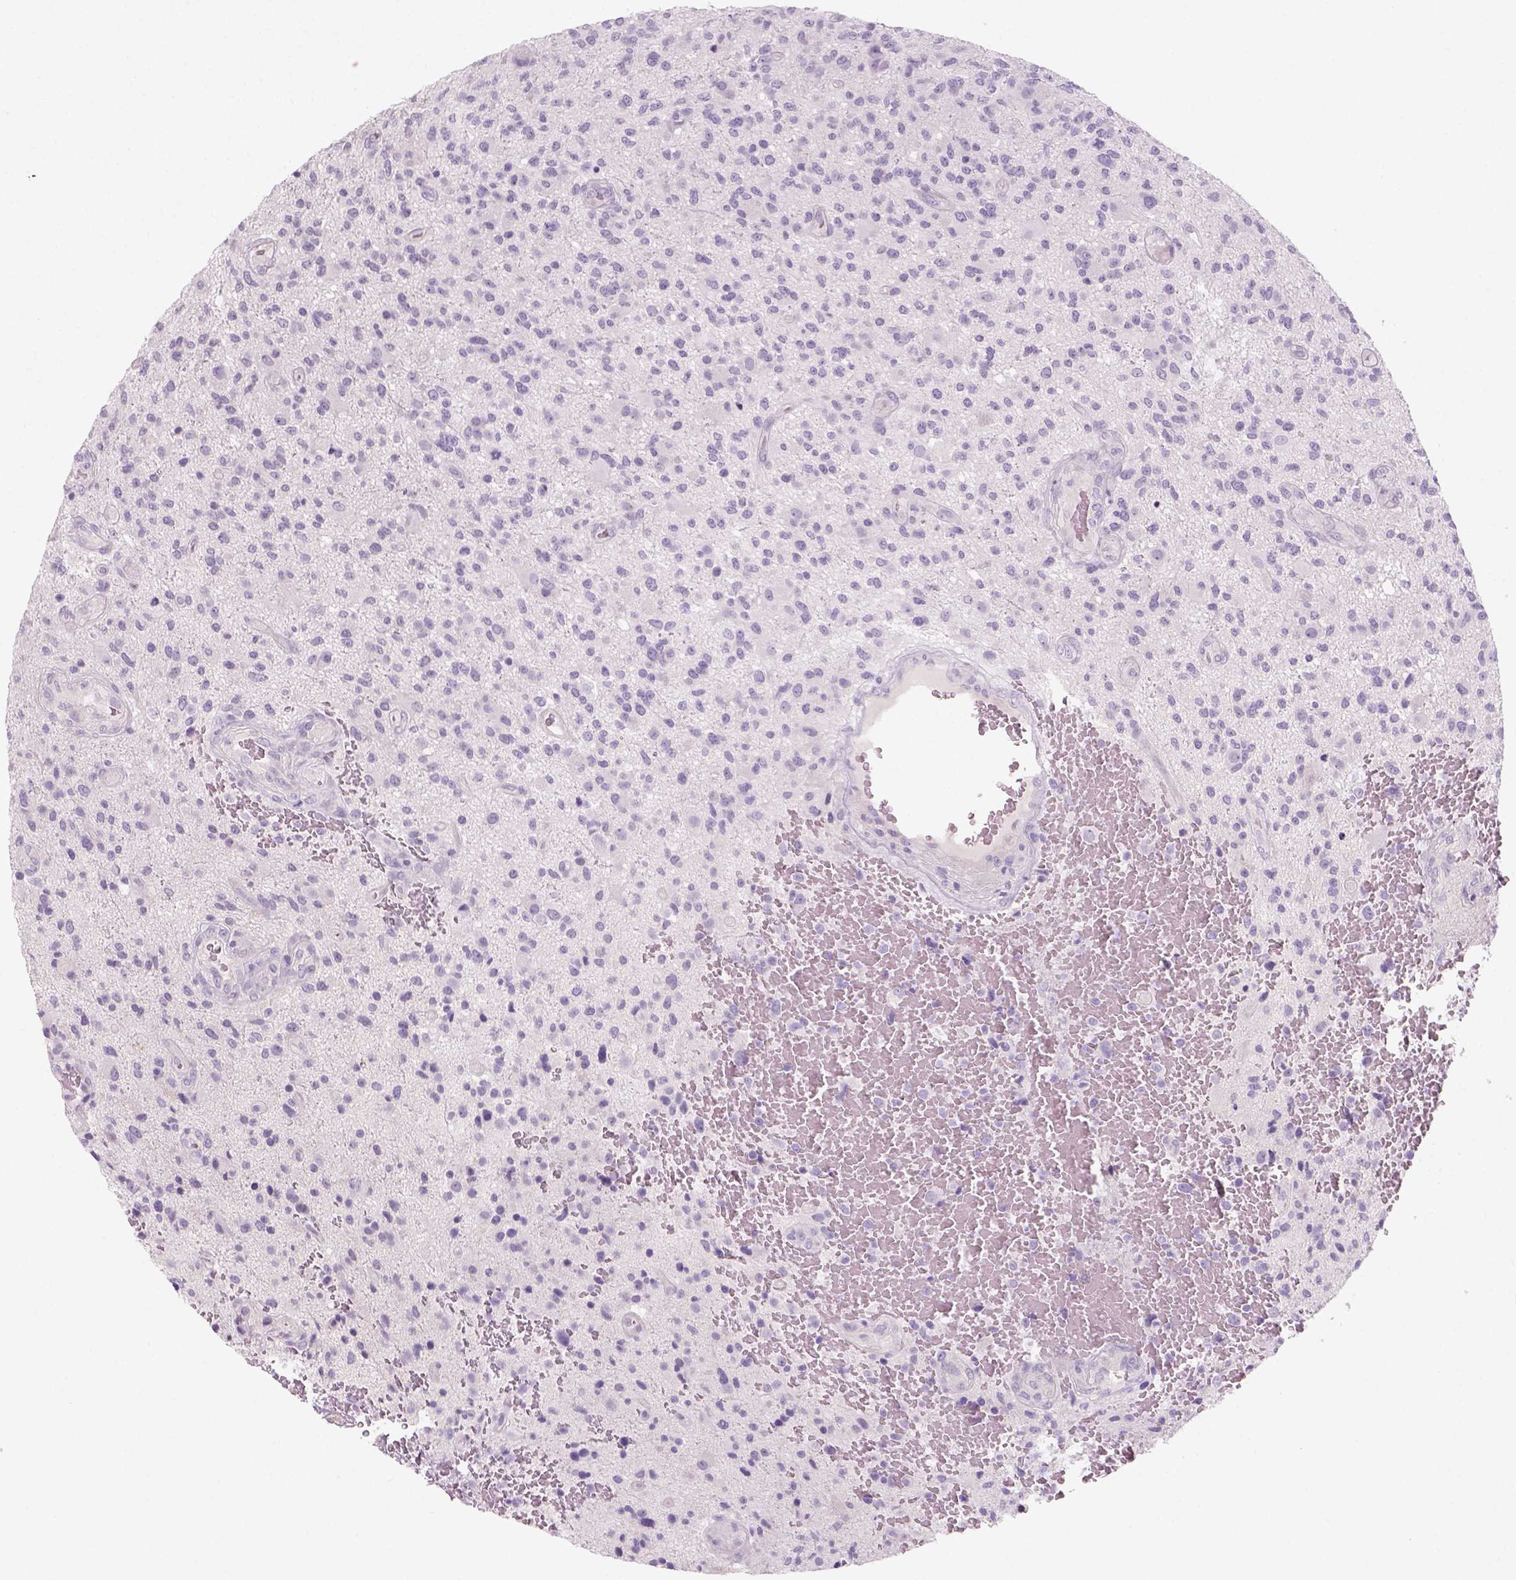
{"staining": {"intensity": "negative", "quantity": "none", "location": "none"}, "tissue": "glioma", "cell_type": "Tumor cells", "image_type": "cancer", "snomed": [{"axis": "morphology", "description": "Glioma, malignant, High grade"}, {"axis": "topography", "description": "Brain"}], "caption": "A micrograph of glioma stained for a protein exhibits no brown staining in tumor cells.", "gene": "KRT25", "patient": {"sex": "male", "age": 47}}